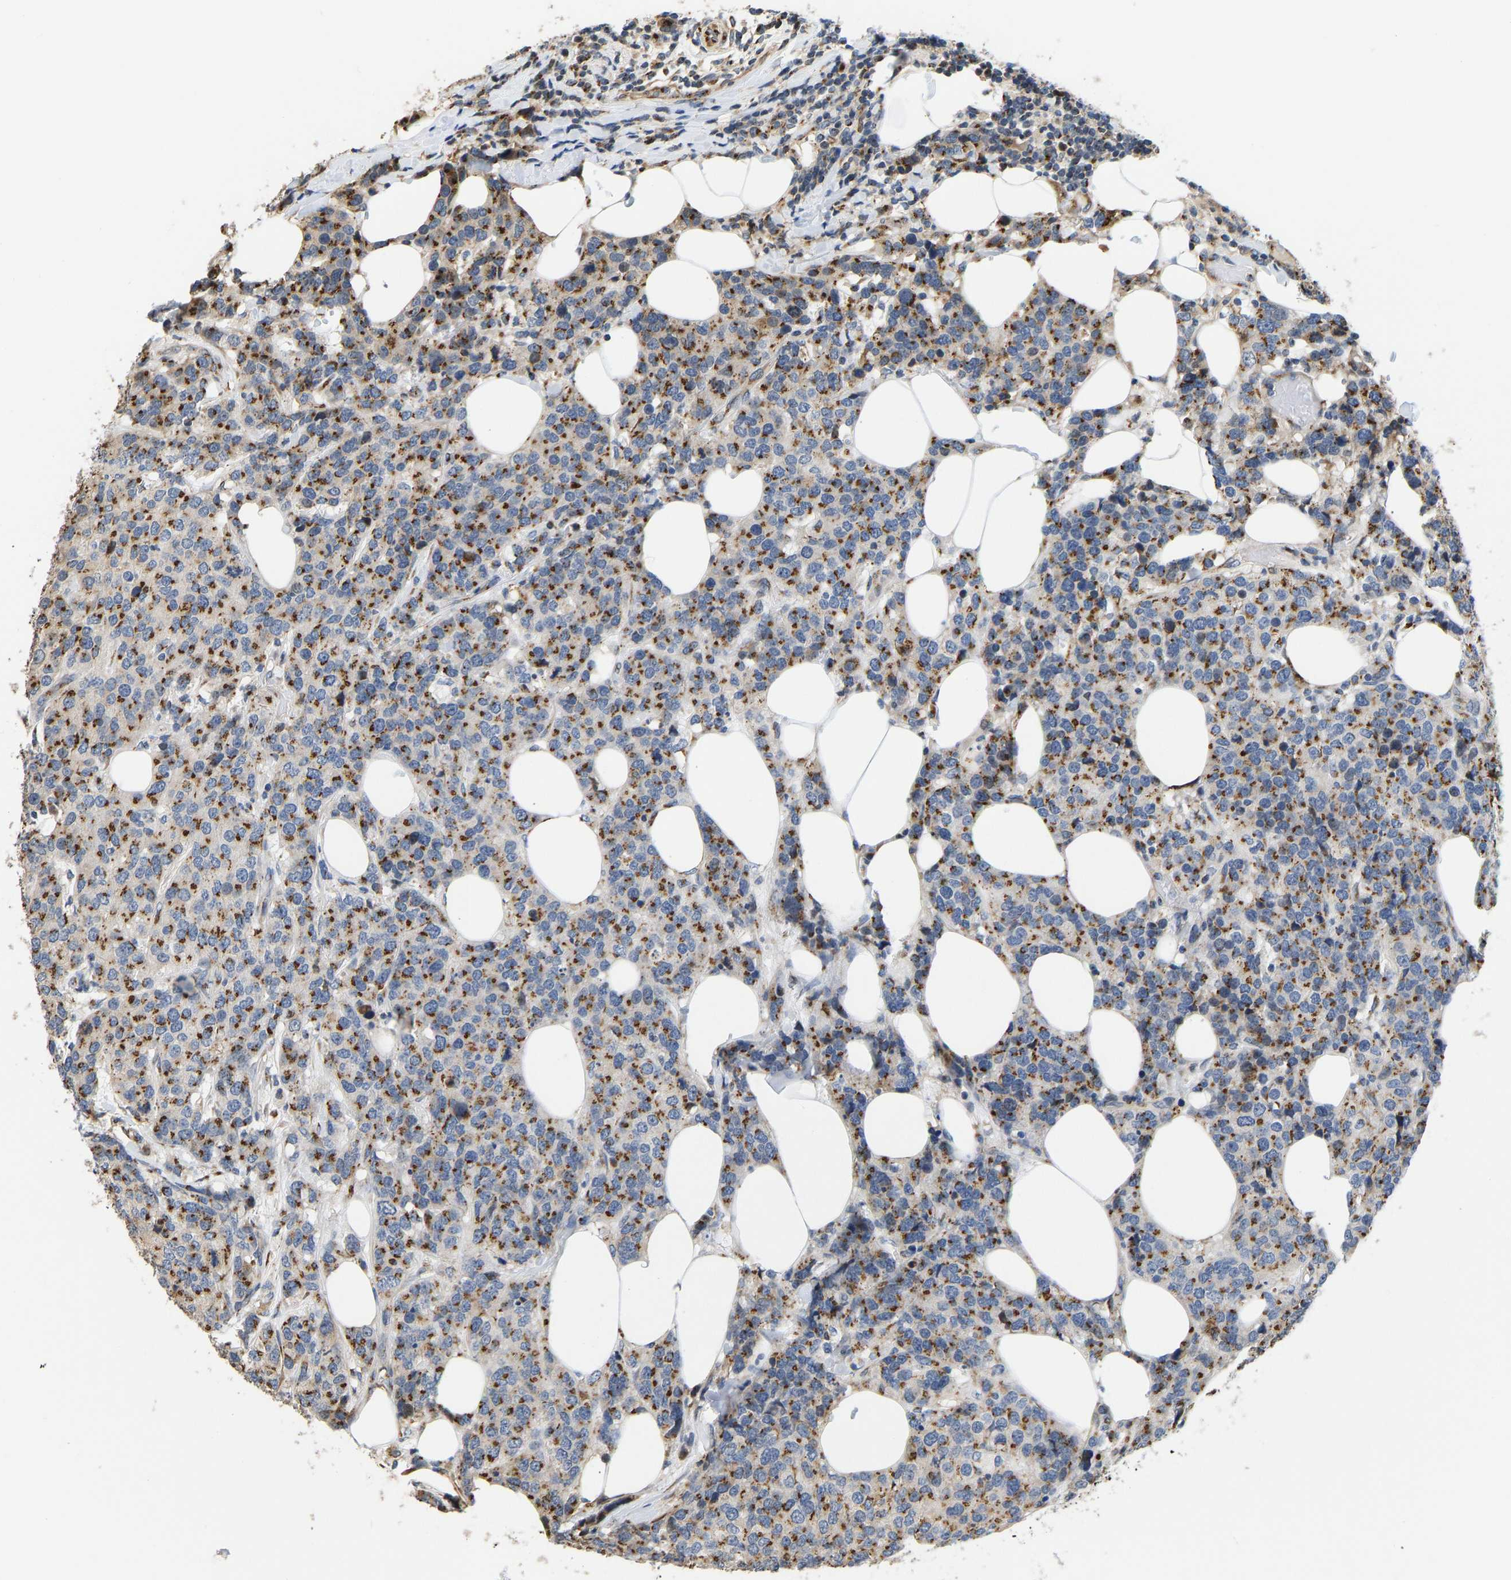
{"staining": {"intensity": "strong", "quantity": ">75%", "location": "cytoplasmic/membranous"}, "tissue": "breast cancer", "cell_type": "Tumor cells", "image_type": "cancer", "snomed": [{"axis": "morphology", "description": "Lobular carcinoma"}, {"axis": "topography", "description": "Breast"}], "caption": "Lobular carcinoma (breast) was stained to show a protein in brown. There is high levels of strong cytoplasmic/membranous staining in approximately >75% of tumor cells. Immunohistochemistry (ihc) stains the protein of interest in brown and the nuclei are stained blue.", "gene": "YIPF4", "patient": {"sex": "female", "age": 59}}